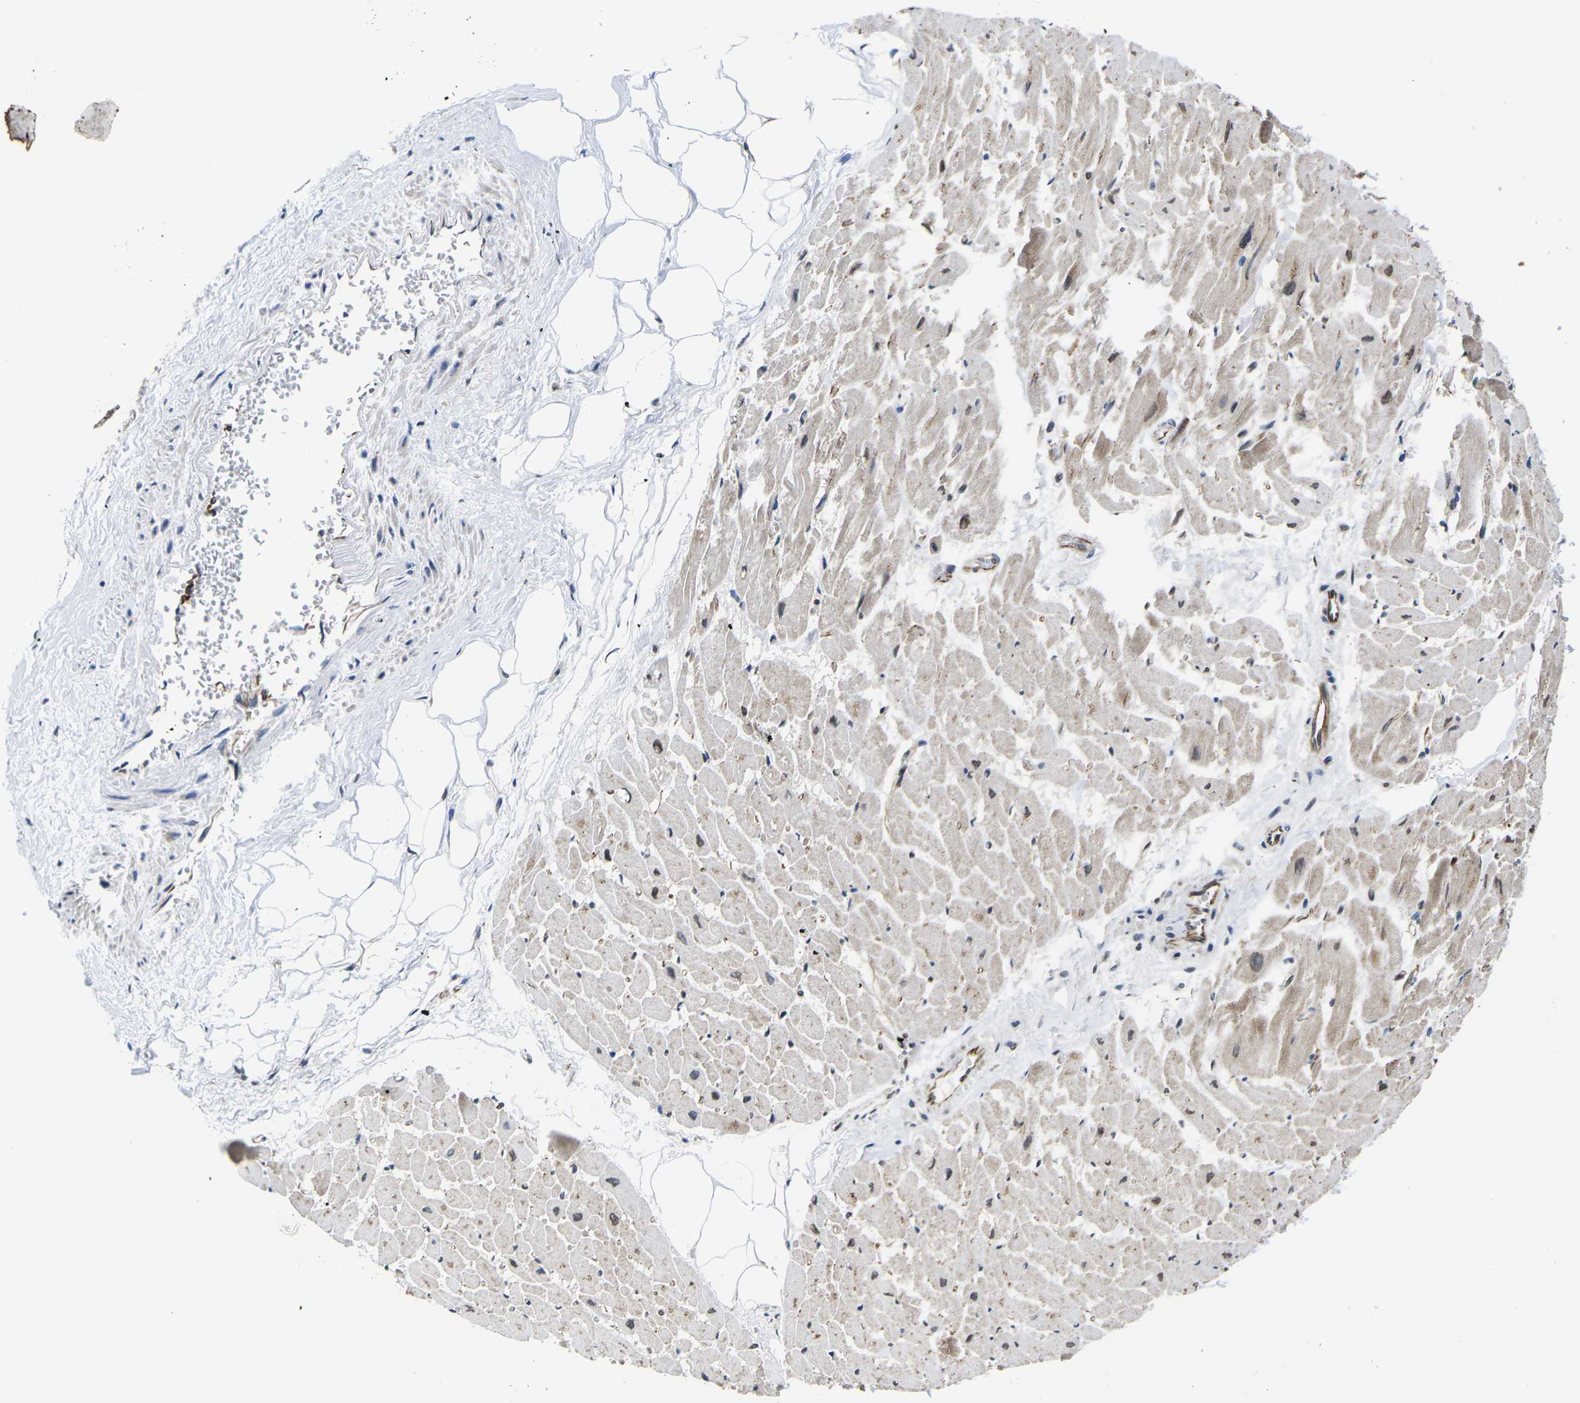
{"staining": {"intensity": "moderate", "quantity": "<25%", "location": "nuclear"}, "tissue": "heart muscle", "cell_type": "Cardiomyocytes", "image_type": "normal", "snomed": [{"axis": "morphology", "description": "Normal tissue, NOS"}, {"axis": "topography", "description": "Heart"}], "caption": "Immunohistochemistry histopathology image of benign heart muscle: heart muscle stained using IHC displays low levels of moderate protein expression localized specifically in the nuclear of cardiomyocytes, appearing as a nuclear brown color.", "gene": "CCNE1", "patient": {"sex": "female", "age": 19}}